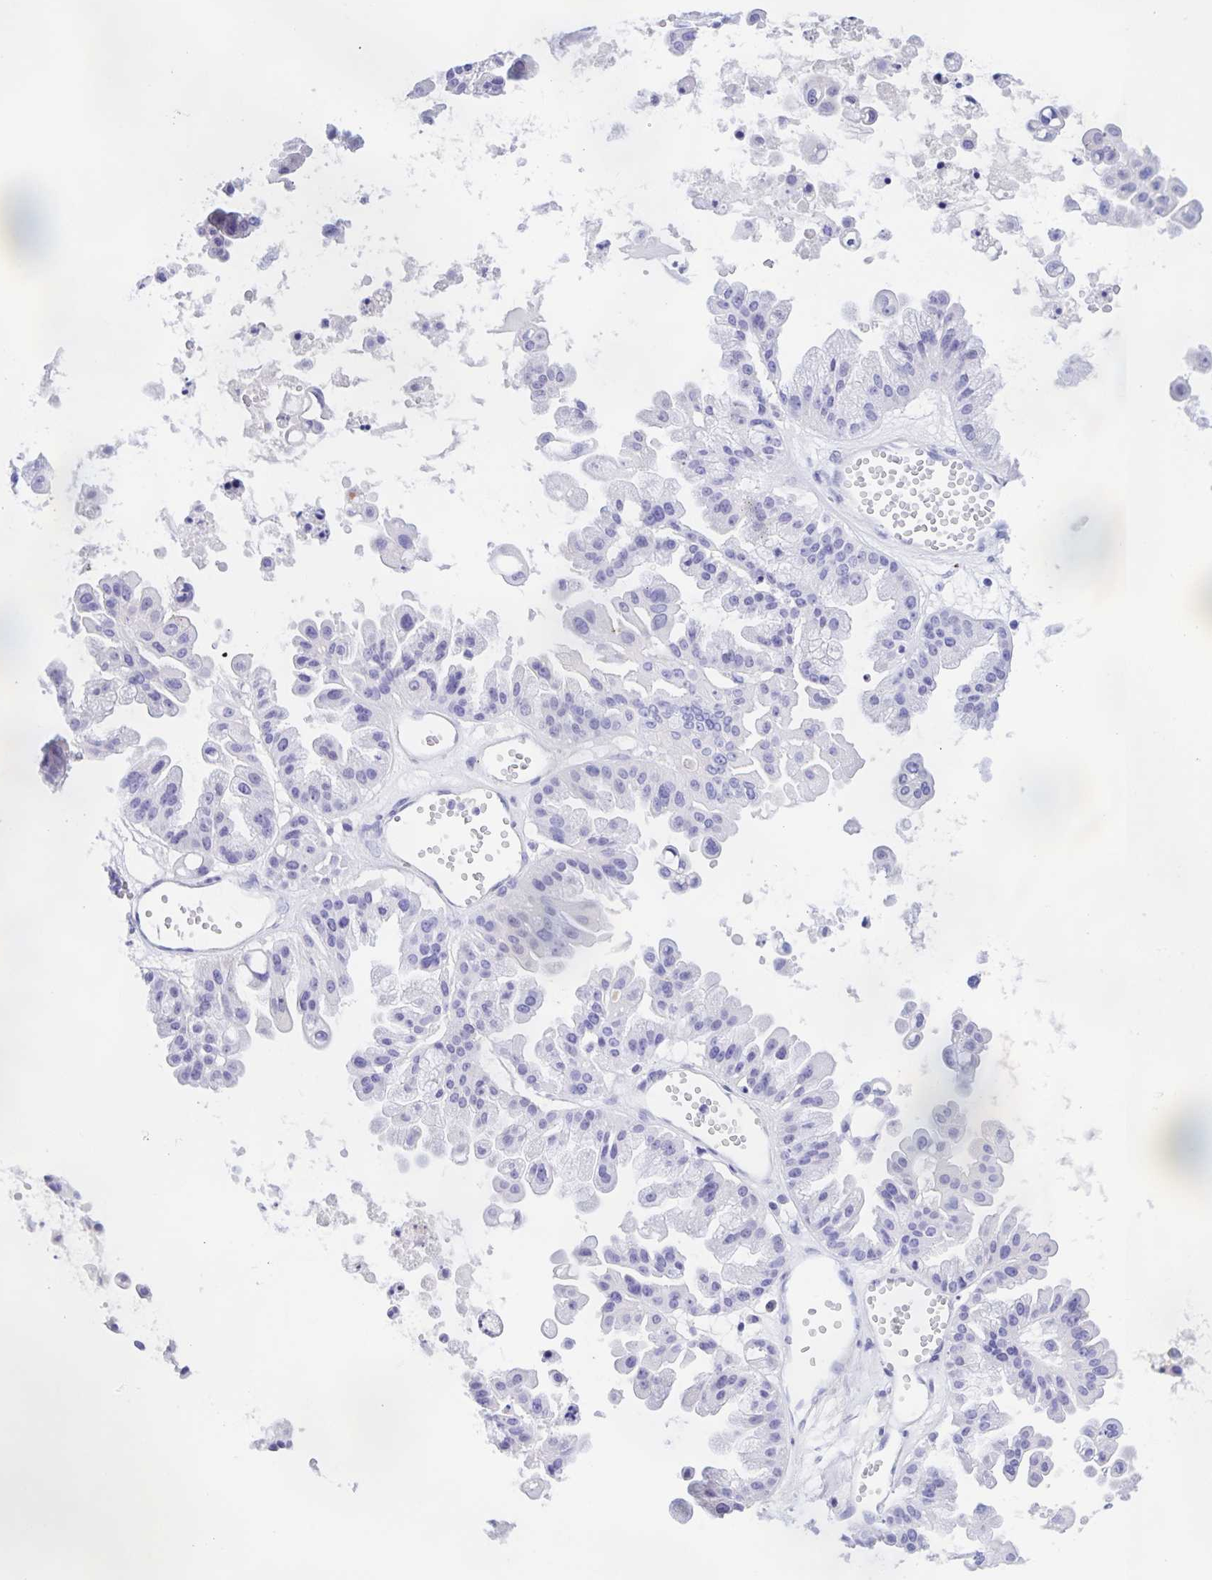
{"staining": {"intensity": "negative", "quantity": "none", "location": "none"}, "tissue": "ovarian cancer", "cell_type": "Tumor cells", "image_type": "cancer", "snomed": [{"axis": "morphology", "description": "Cystadenocarcinoma, serous, NOS"}, {"axis": "topography", "description": "Ovary"}], "caption": "Serous cystadenocarcinoma (ovarian) was stained to show a protein in brown. There is no significant staining in tumor cells.", "gene": "CATSPER4", "patient": {"sex": "female", "age": 56}}